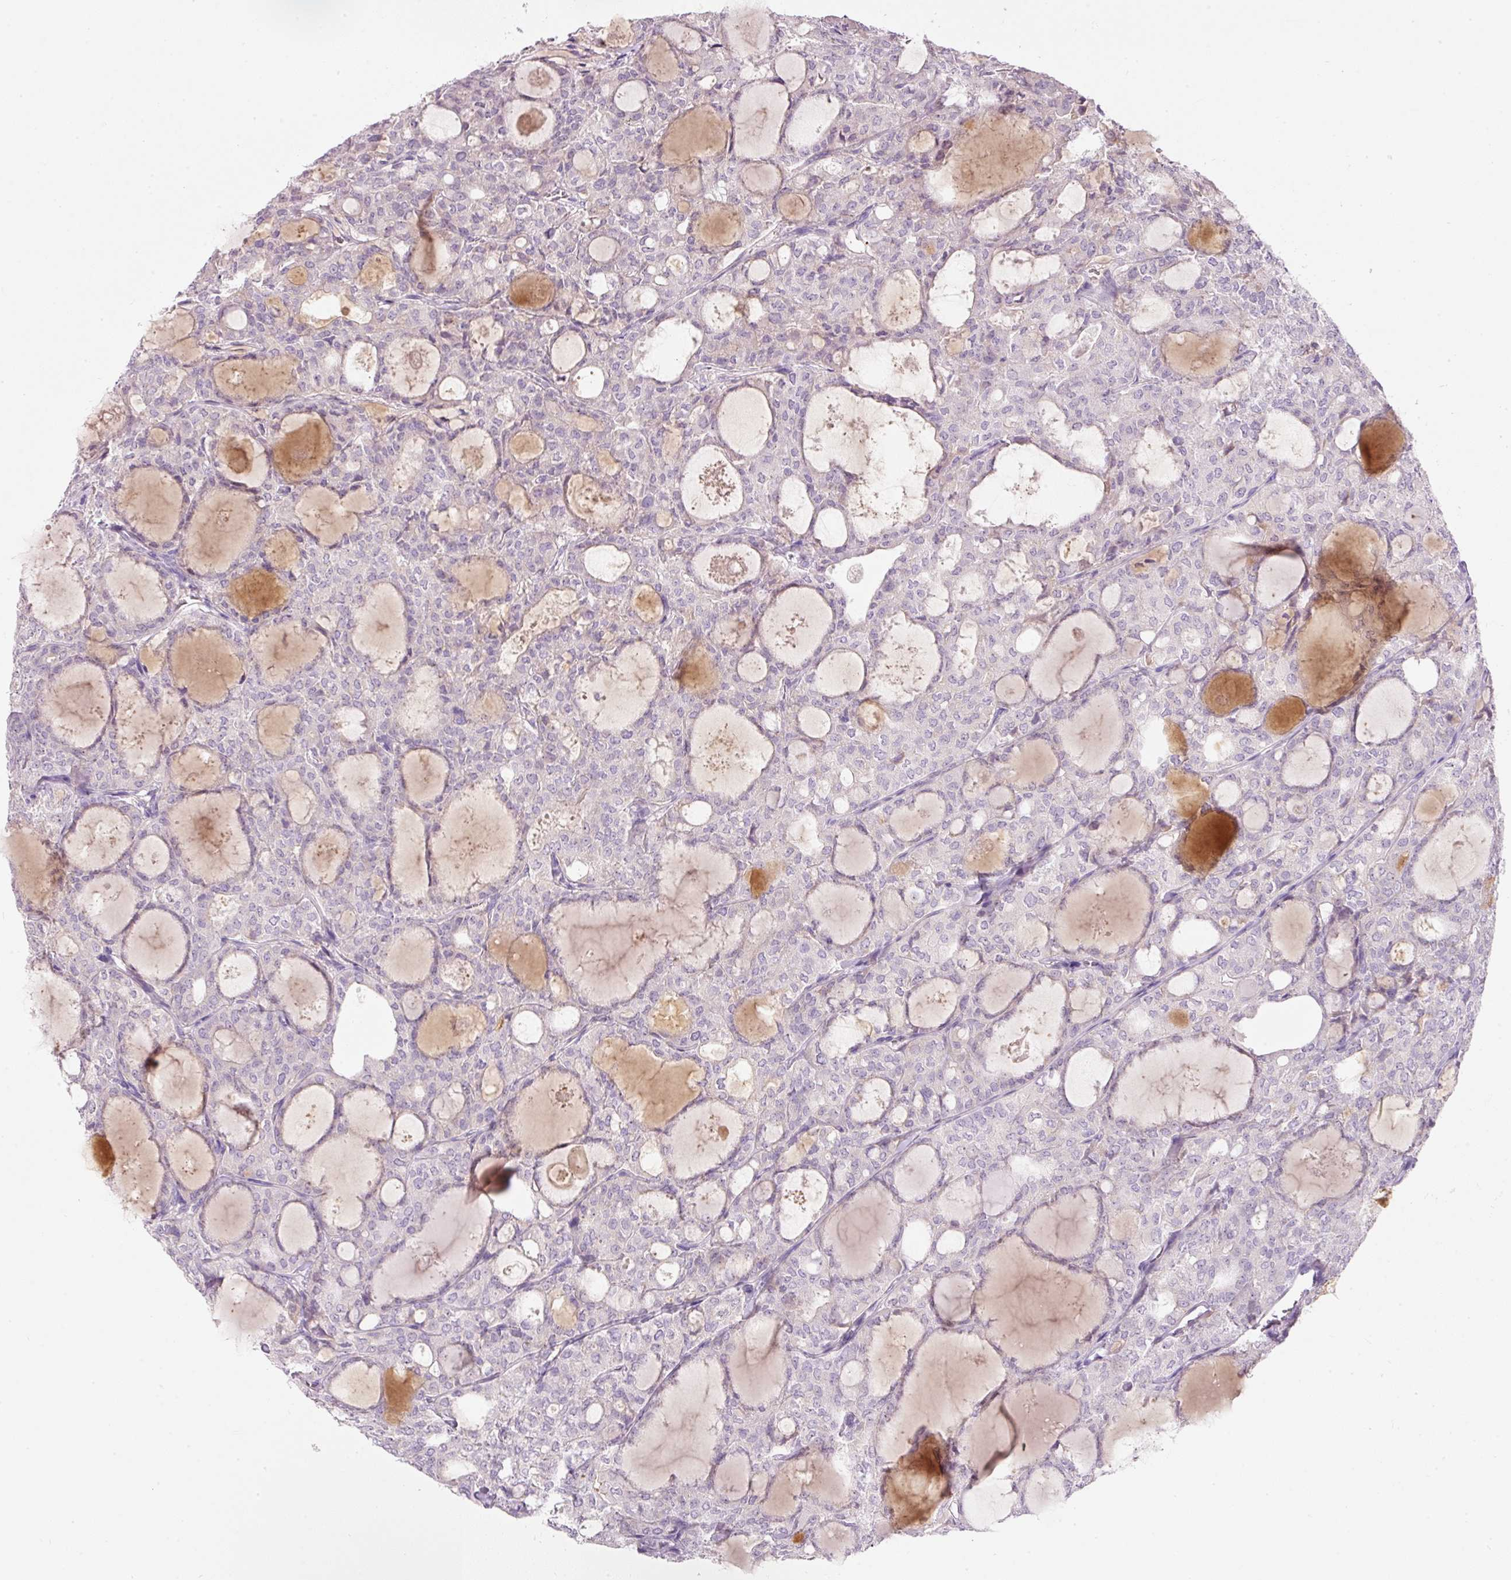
{"staining": {"intensity": "negative", "quantity": "none", "location": "none"}, "tissue": "thyroid cancer", "cell_type": "Tumor cells", "image_type": "cancer", "snomed": [{"axis": "morphology", "description": "Follicular adenoma carcinoma, NOS"}, {"axis": "topography", "description": "Thyroid gland"}], "caption": "The photomicrograph exhibits no staining of tumor cells in thyroid cancer (follicular adenoma carcinoma).", "gene": "TMEM37", "patient": {"sex": "male", "age": 75}}